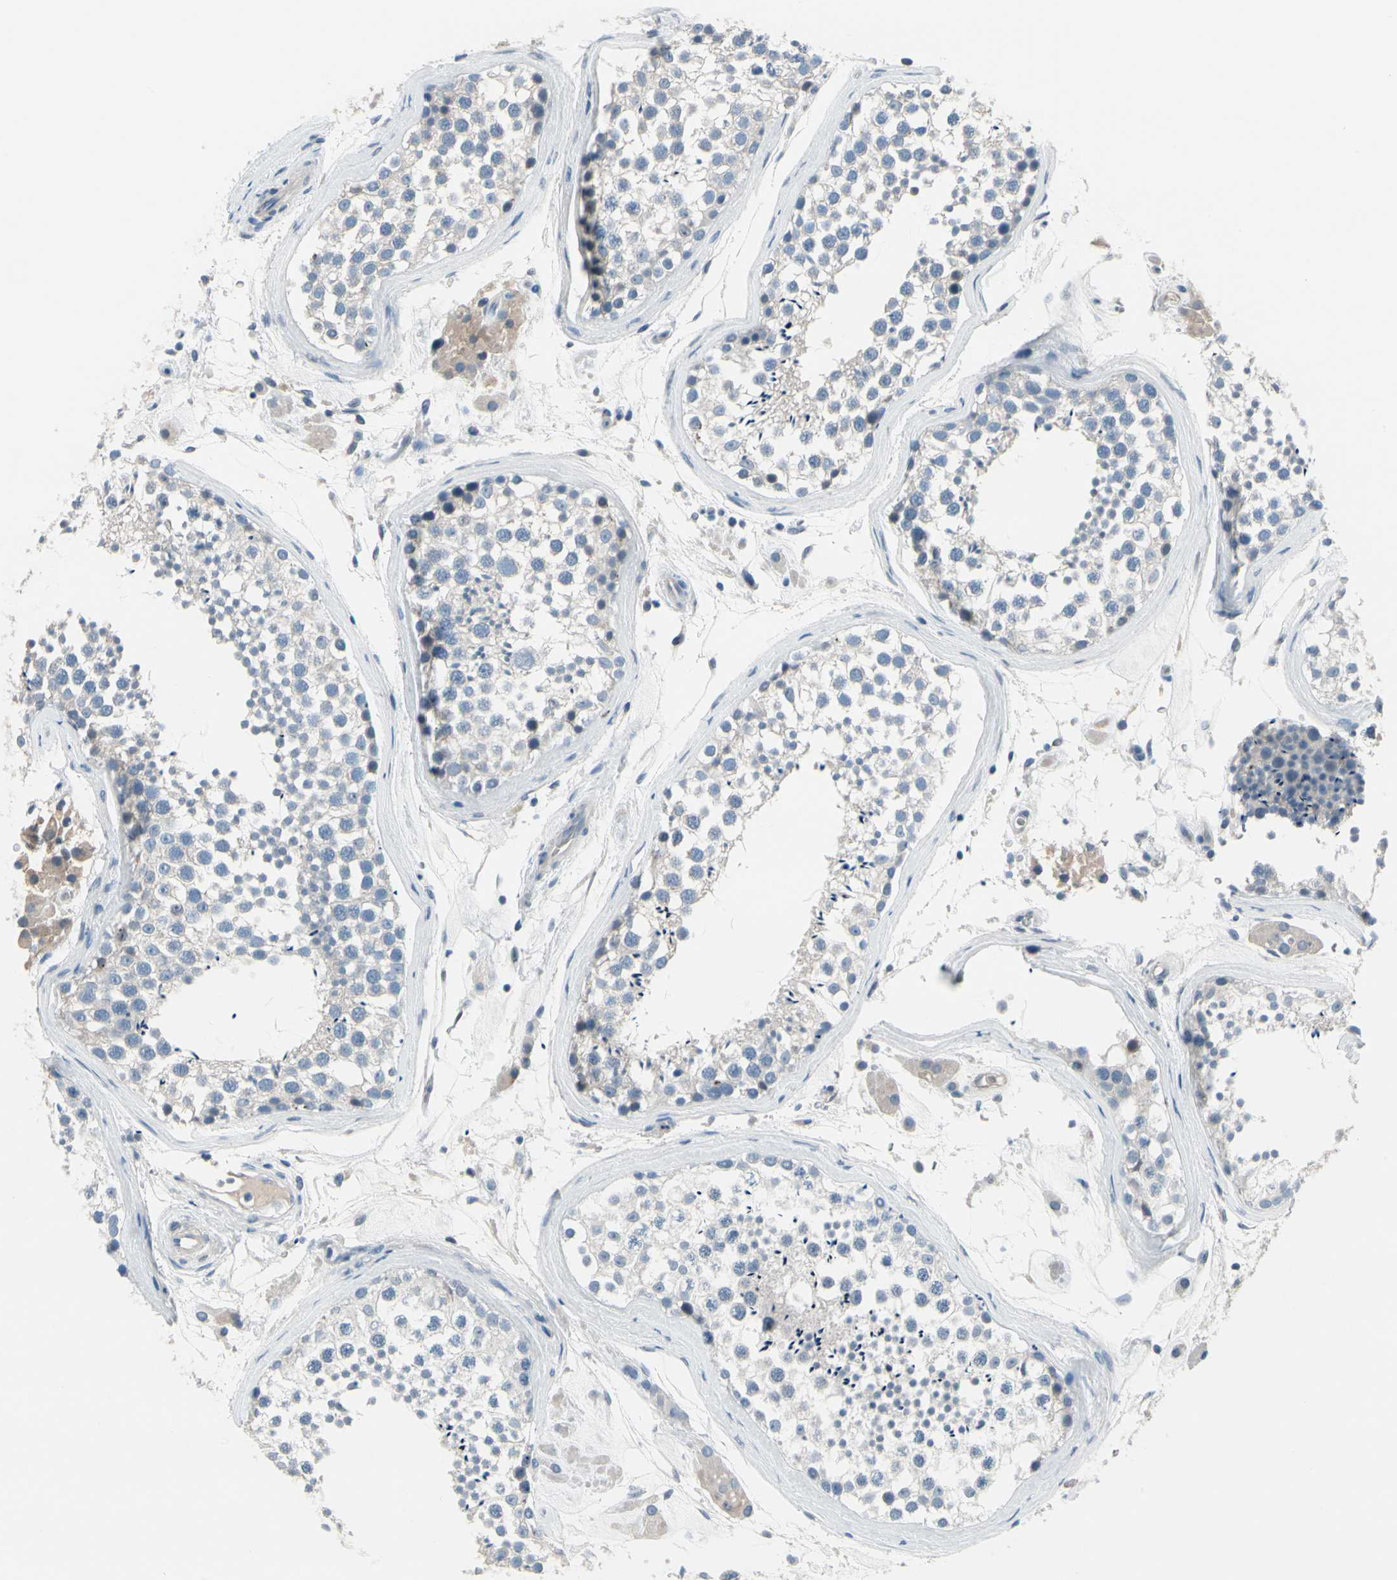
{"staining": {"intensity": "negative", "quantity": "none", "location": "none"}, "tissue": "testis", "cell_type": "Cells in seminiferous ducts", "image_type": "normal", "snomed": [{"axis": "morphology", "description": "Normal tissue, NOS"}, {"axis": "topography", "description": "Testis"}], "caption": "This photomicrograph is of benign testis stained with IHC to label a protein in brown with the nuclei are counter-stained blue. There is no staining in cells in seminiferous ducts. (Stains: DAB IHC with hematoxylin counter stain, Microscopy: brightfield microscopy at high magnification).", "gene": "PGR", "patient": {"sex": "male", "age": 46}}